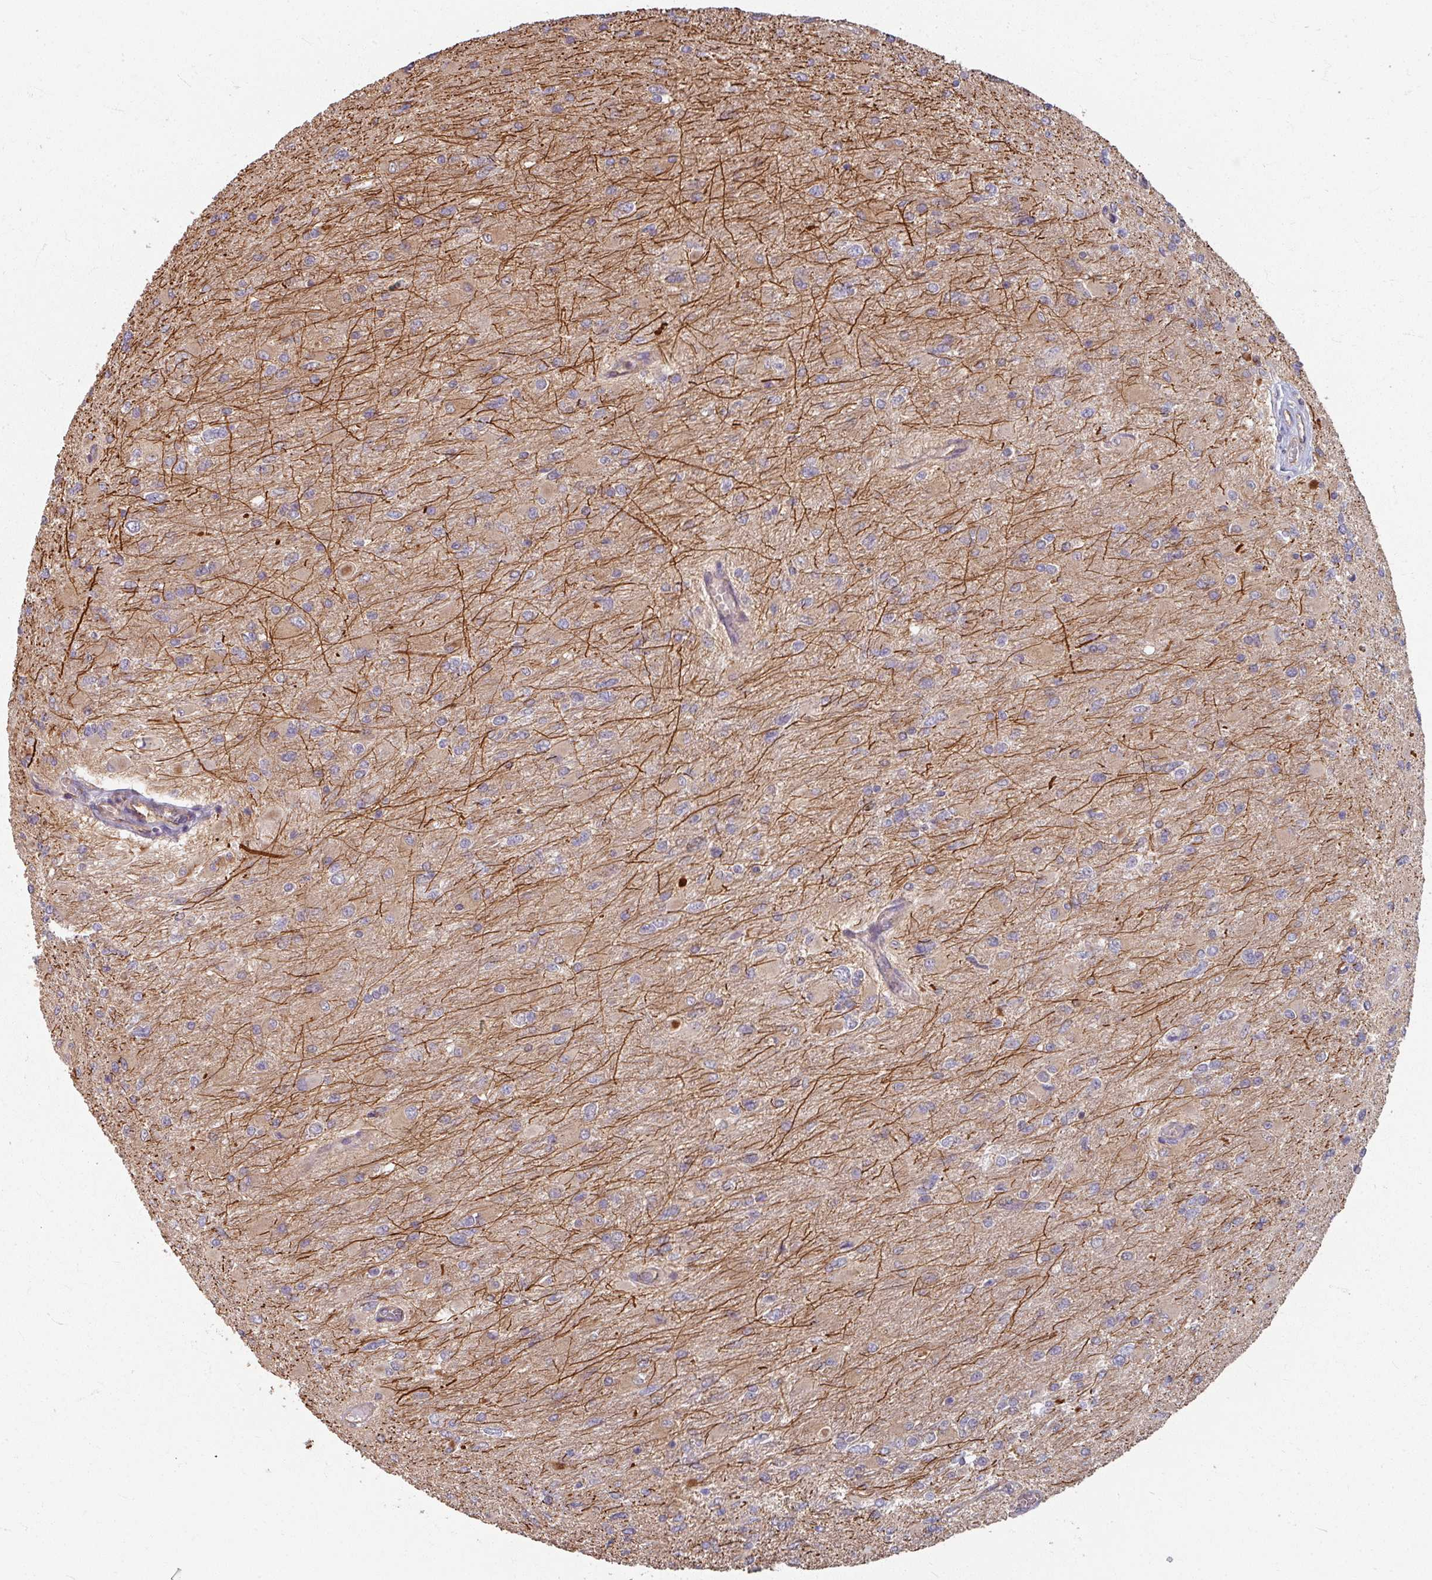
{"staining": {"intensity": "moderate", "quantity": "<25%", "location": "cytoplasmic/membranous"}, "tissue": "glioma", "cell_type": "Tumor cells", "image_type": "cancer", "snomed": [{"axis": "morphology", "description": "Glioma, malignant, High grade"}, {"axis": "topography", "description": "Cerebral cortex"}], "caption": "Immunohistochemistry (IHC) image of malignant glioma (high-grade) stained for a protein (brown), which displays low levels of moderate cytoplasmic/membranous positivity in about <25% of tumor cells.", "gene": "CCDC68", "patient": {"sex": "female", "age": 36}}